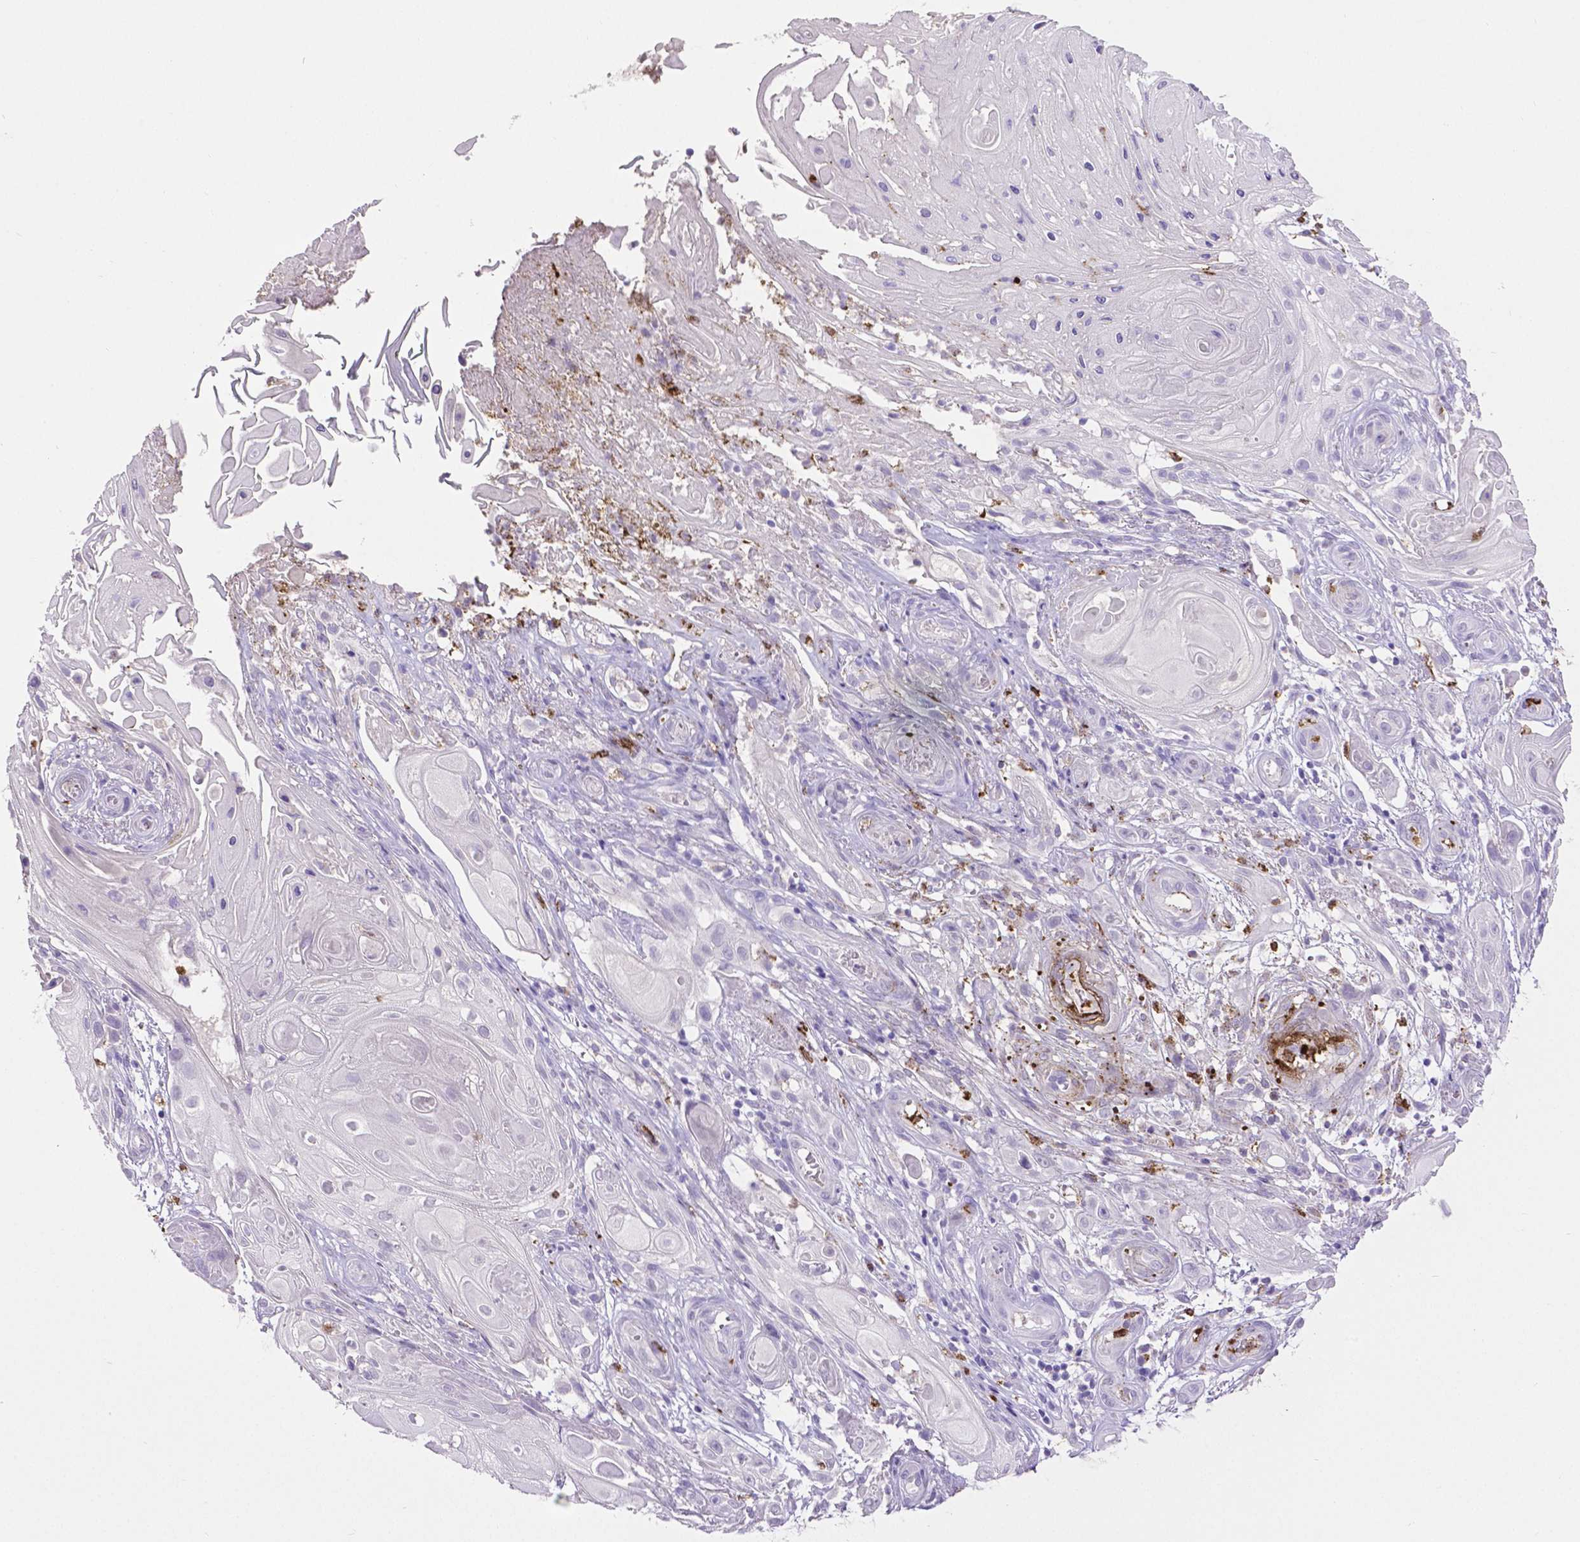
{"staining": {"intensity": "negative", "quantity": "none", "location": "none"}, "tissue": "skin cancer", "cell_type": "Tumor cells", "image_type": "cancer", "snomed": [{"axis": "morphology", "description": "Squamous cell carcinoma, NOS"}, {"axis": "topography", "description": "Skin"}], "caption": "IHC photomicrograph of neoplastic tissue: skin cancer (squamous cell carcinoma) stained with DAB (3,3'-diaminobenzidine) demonstrates no significant protein staining in tumor cells. (Stains: DAB IHC with hematoxylin counter stain, Microscopy: brightfield microscopy at high magnification).", "gene": "MMP9", "patient": {"sex": "male", "age": 62}}